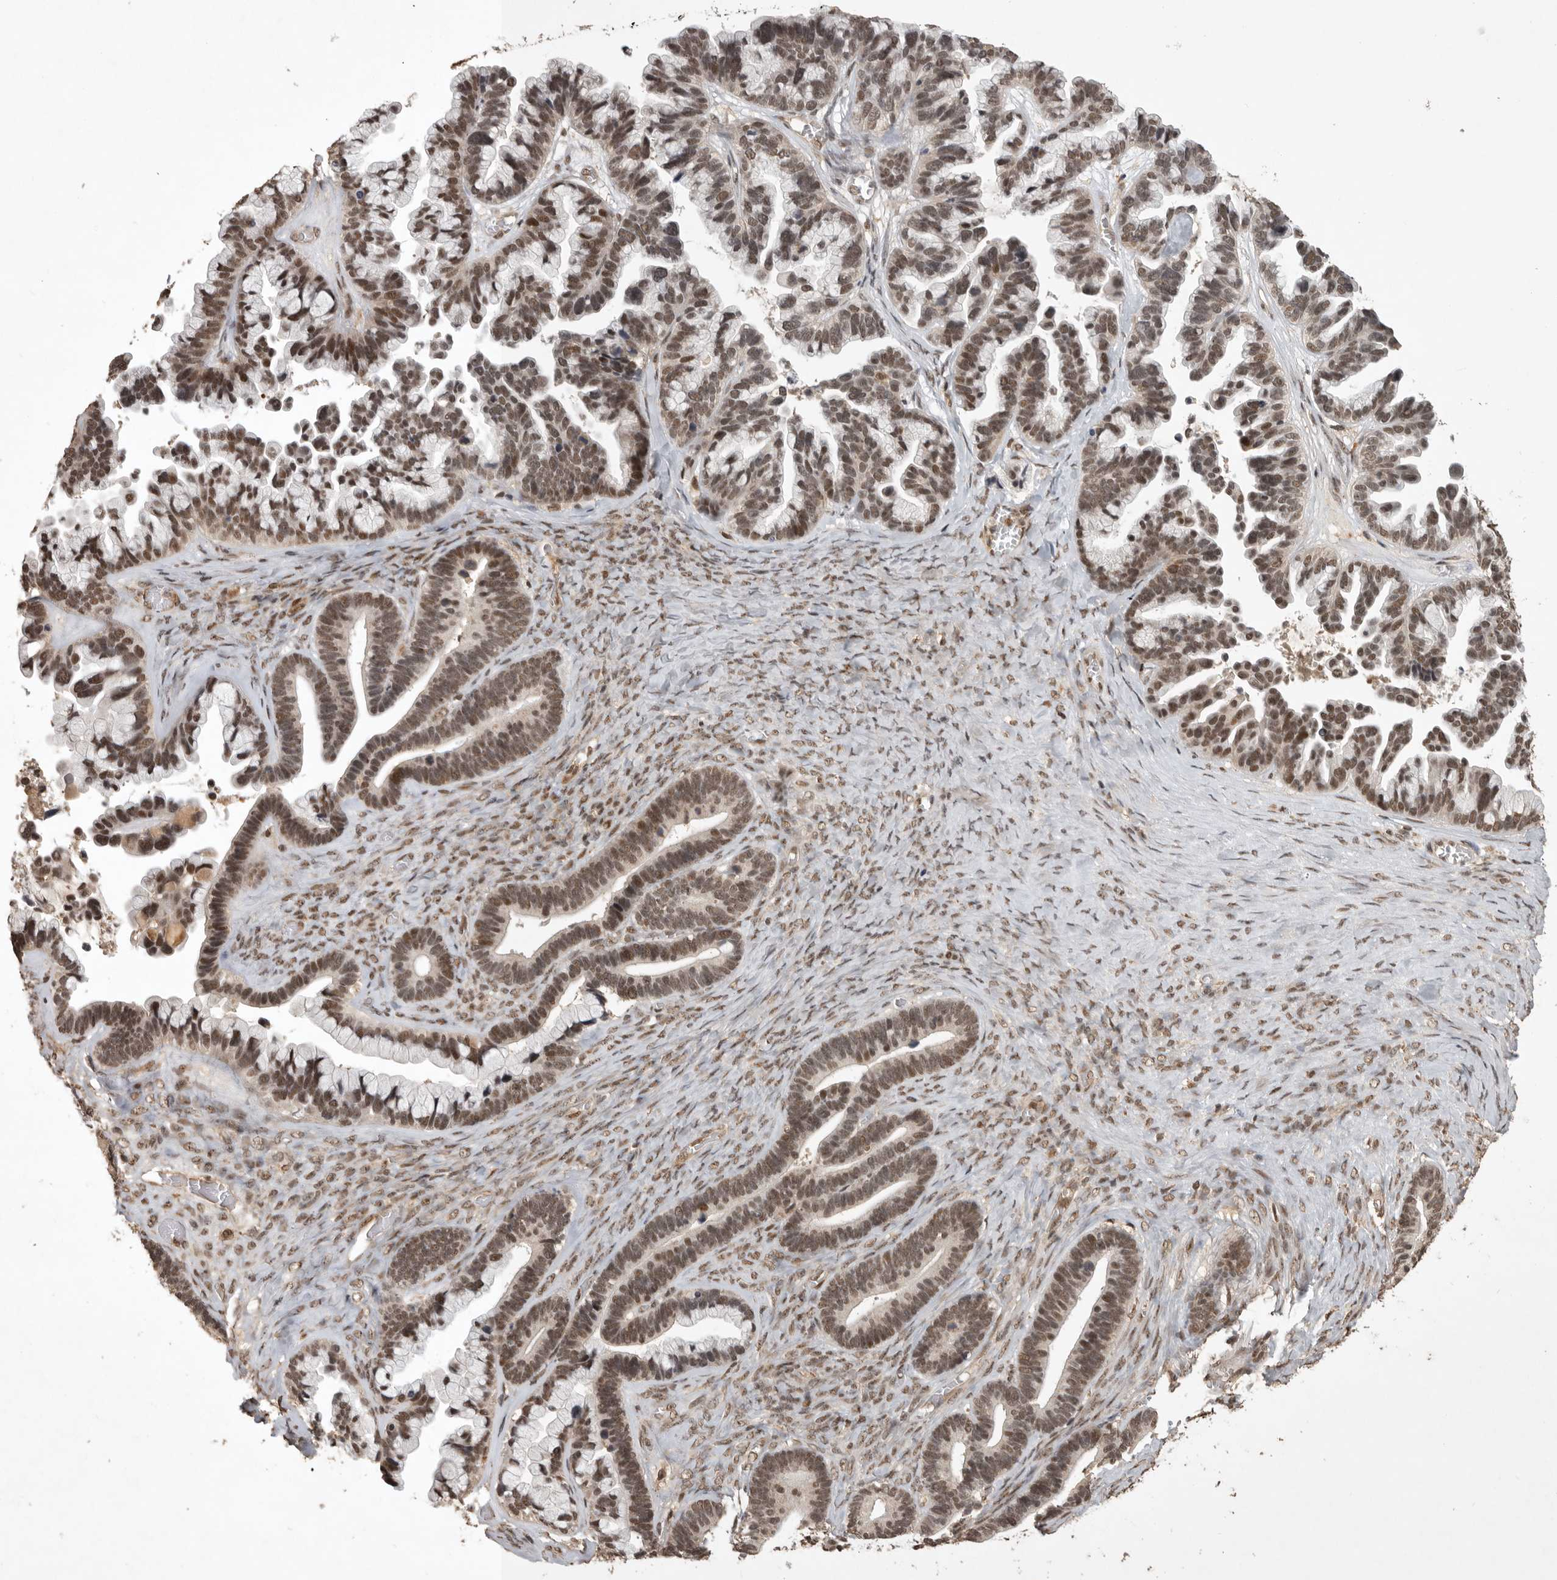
{"staining": {"intensity": "strong", "quantity": ">75%", "location": "nuclear"}, "tissue": "ovarian cancer", "cell_type": "Tumor cells", "image_type": "cancer", "snomed": [{"axis": "morphology", "description": "Cystadenocarcinoma, serous, NOS"}, {"axis": "topography", "description": "Ovary"}], "caption": "An immunohistochemistry image of neoplastic tissue is shown. Protein staining in brown shows strong nuclear positivity in ovarian serous cystadenocarcinoma within tumor cells. (DAB (3,3'-diaminobenzidine) = brown stain, brightfield microscopy at high magnification).", "gene": "CBLL1", "patient": {"sex": "female", "age": 56}}